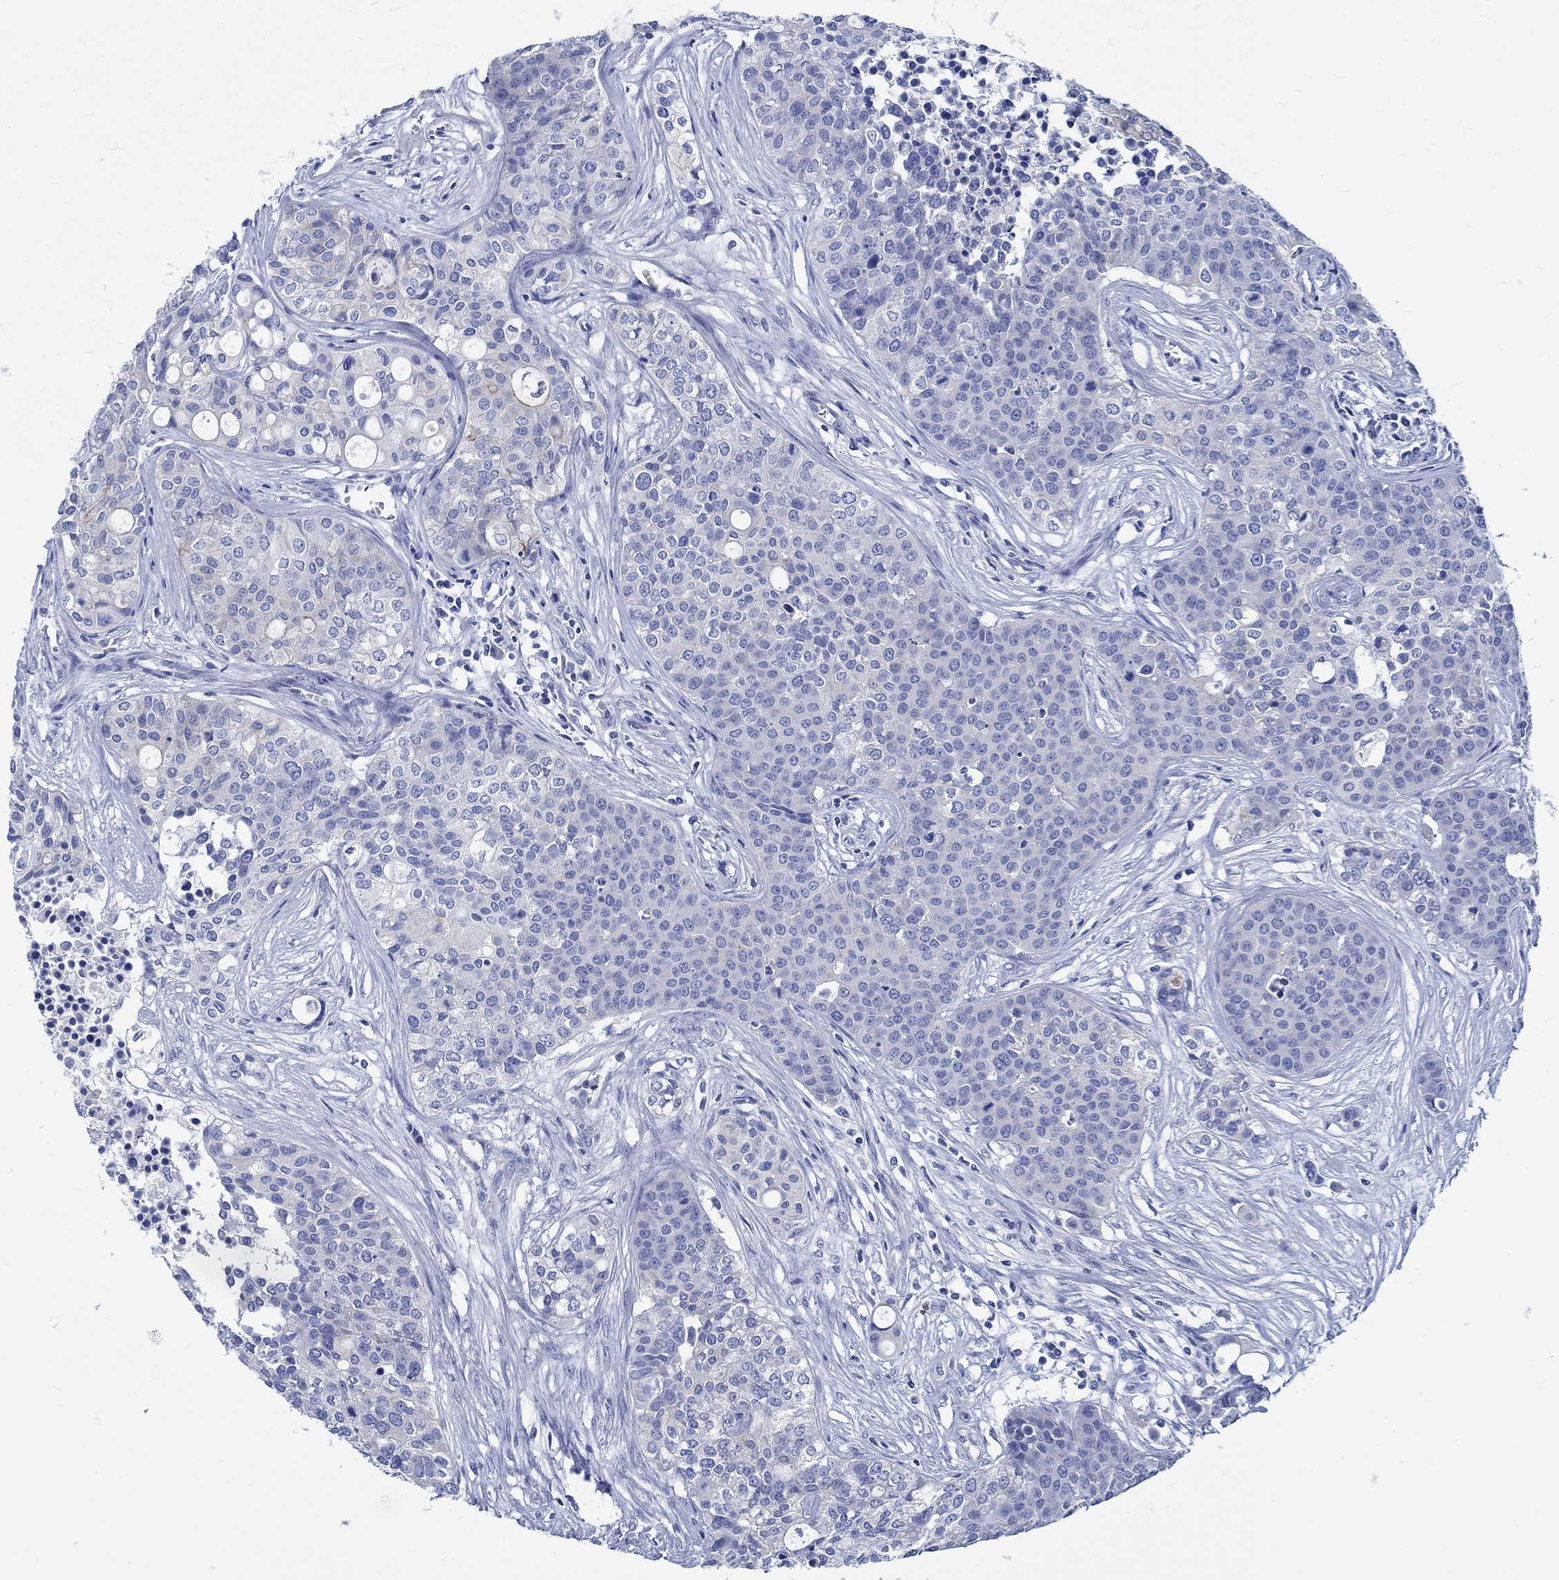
{"staining": {"intensity": "negative", "quantity": "none", "location": "none"}, "tissue": "carcinoid", "cell_type": "Tumor cells", "image_type": "cancer", "snomed": [{"axis": "morphology", "description": "Carcinoid, malignant, NOS"}, {"axis": "topography", "description": "Colon"}], "caption": "Immunohistochemistry (IHC) micrograph of neoplastic tissue: human carcinoid stained with DAB exhibits no significant protein positivity in tumor cells.", "gene": "PTPRN2", "patient": {"sex": "male", "age": 81}}